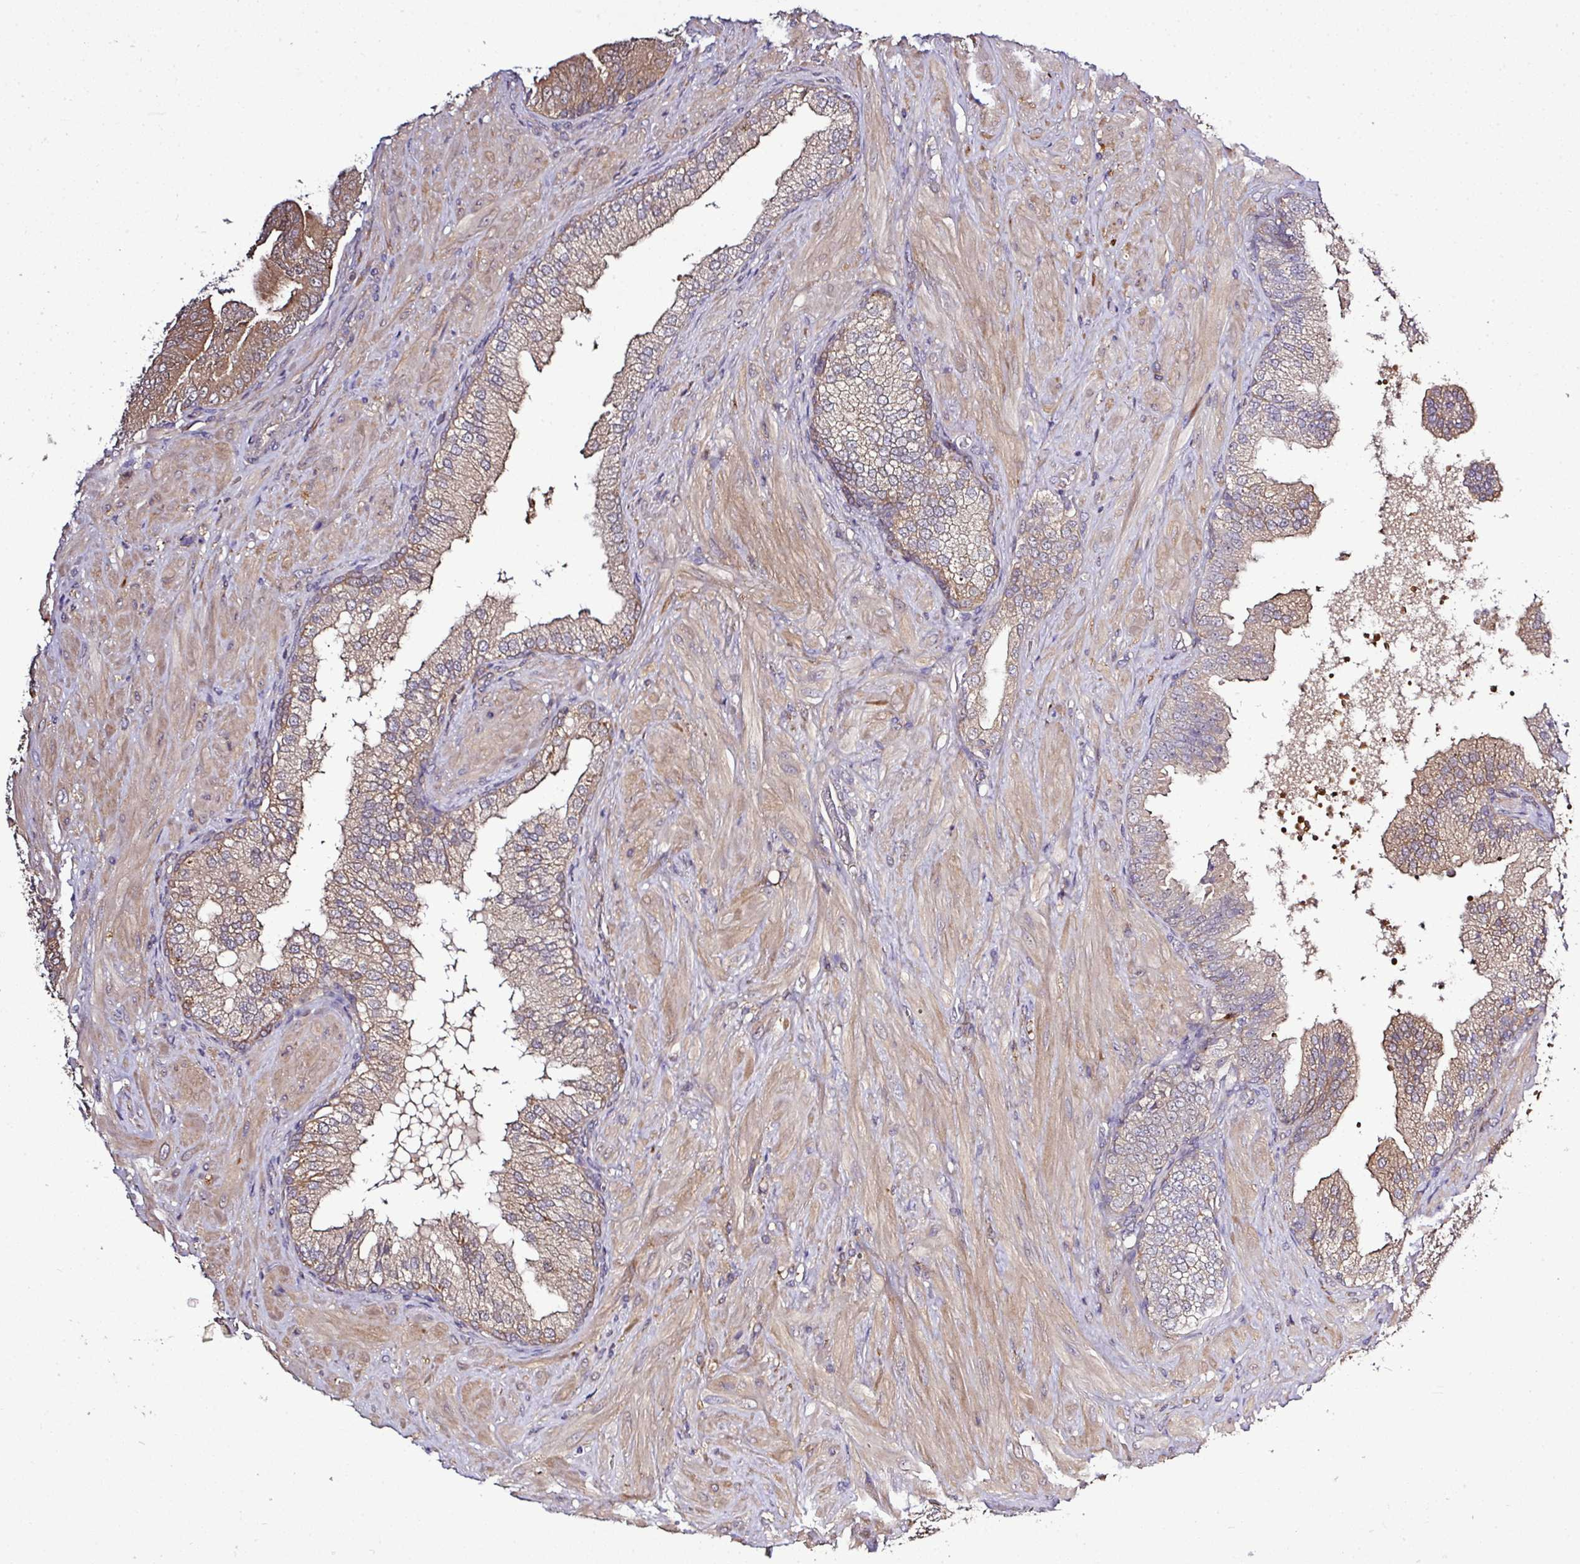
{"staining": {"intensity": "weak", "quantity": "25%-75%", "location": "cytoplasmic/membranous"}, "tissue": "prostate cancer", "cell_type": "Tumor cells", "image_type": "cancer", "snomed": [{"axis": "morphology", "description": "Adenocarcinoma, High grade"}, {"axis": "topography", "description": "Prostate"}], "caption": "About 25%-75% of tumor cells in prostate cancer (adenocarcinoma (high-grade)) reveal weak cytoplasmic/membranous protein staining as visualized by brown immunohistochemical staining.", "gene": "TMEM107", "patient": {"sex": "male", "age": 55}}